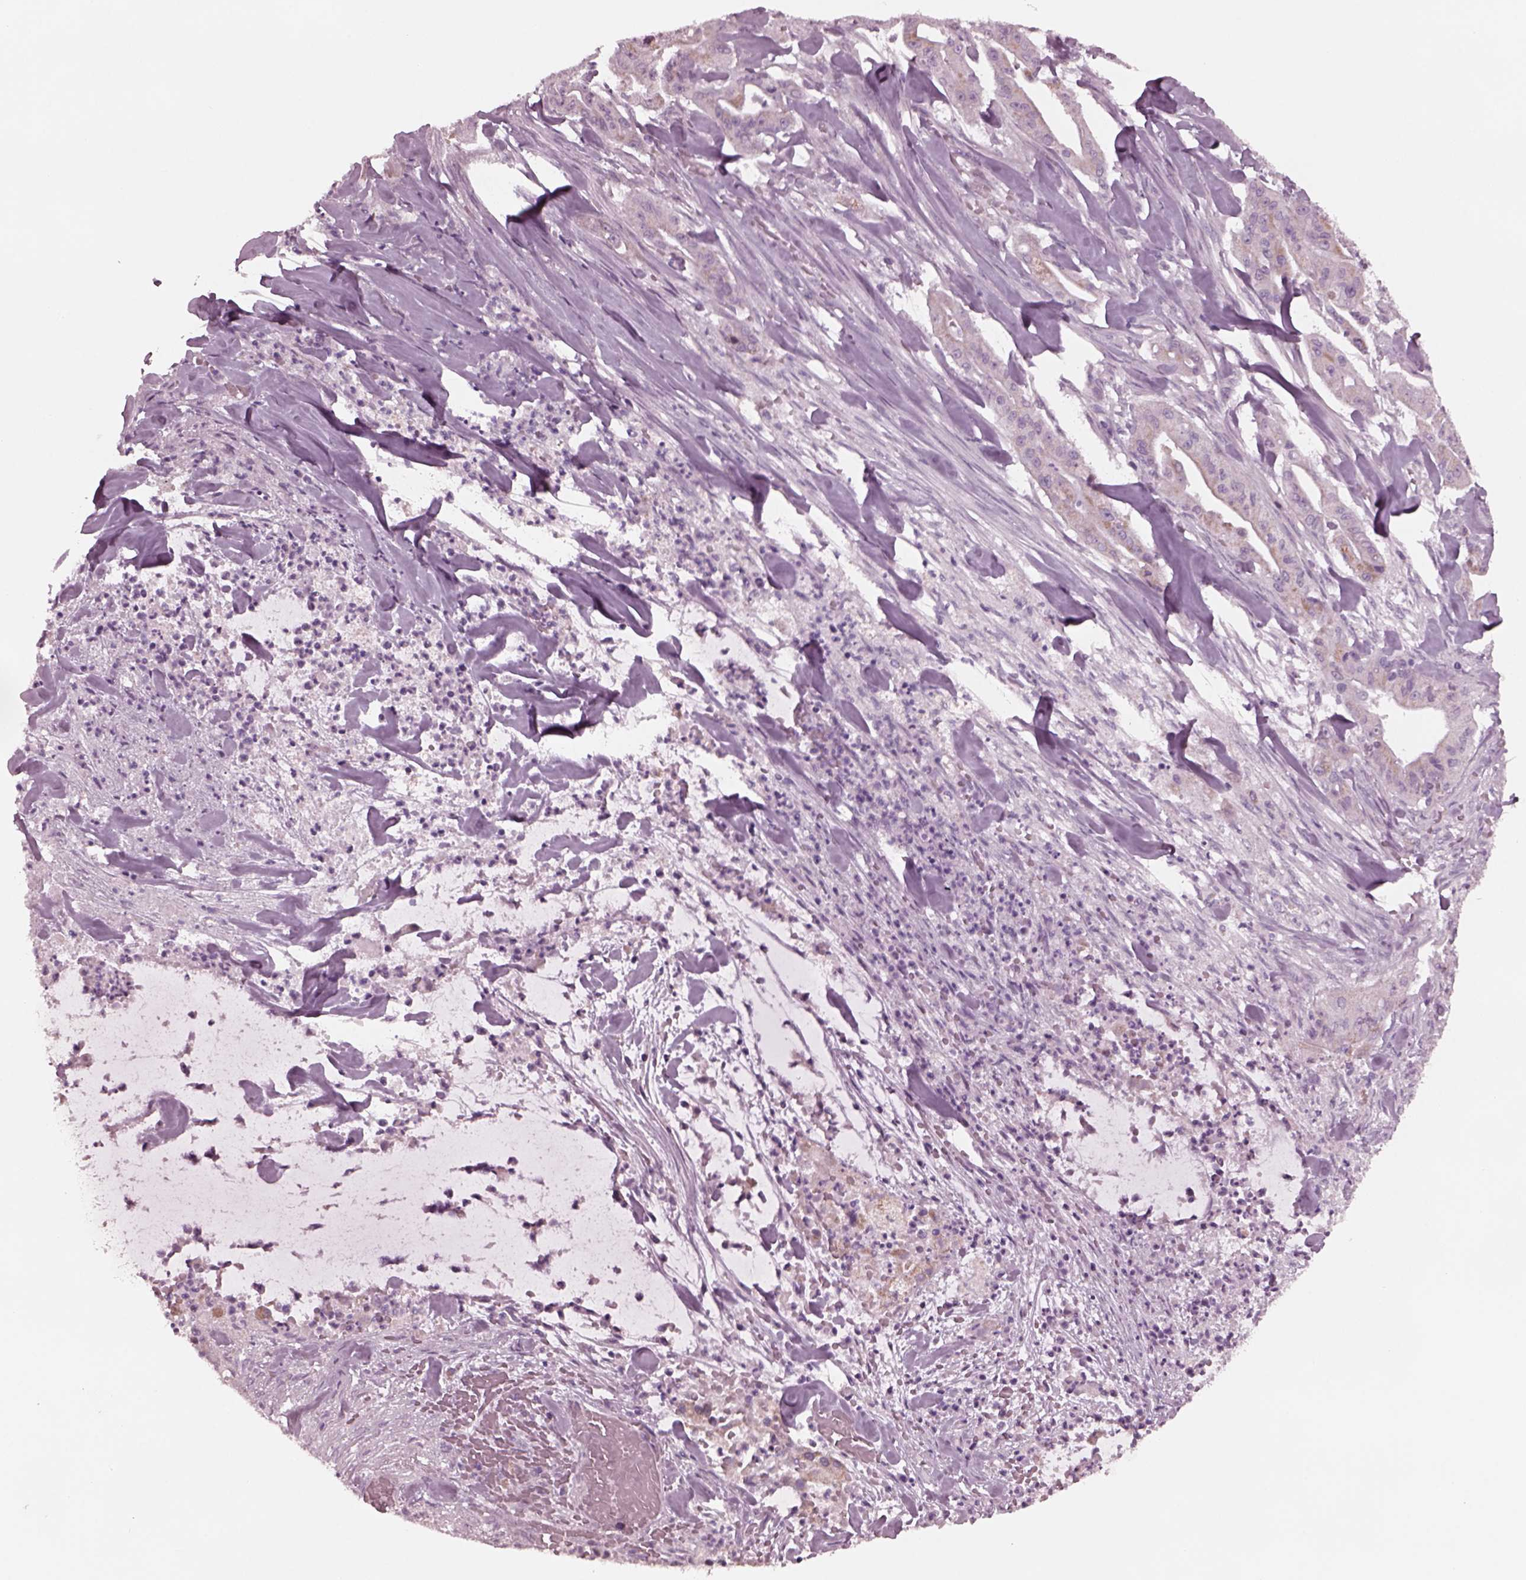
{"staining": {"intensity": "moderate", "quantity": "<25%", "location": "cytoplasmic/membranous"}, "tissue": "pancreatic cancer", "cell_type": "Tumor cells", "image_type": "cancer", "snomed": [{"axis": "morphology", "description": "Normal tissue, NOS"}, {"axis": "morphology", "description": "Inflammation, NOS"}, {"axis": "morphology", "description": "Adenocarcinoma, NOS"}, {"axis": "topography", "description": "Pancreas"}], "caption": "Immunohistochemical staining of adenocarcinoma (pancreatic) reveals low levels of moderate cytoplasmic/membranous protein expression in about <25% of tumor cells.", "gene": "CELSR3", "patient": {"sex": "male", "age": 57}}